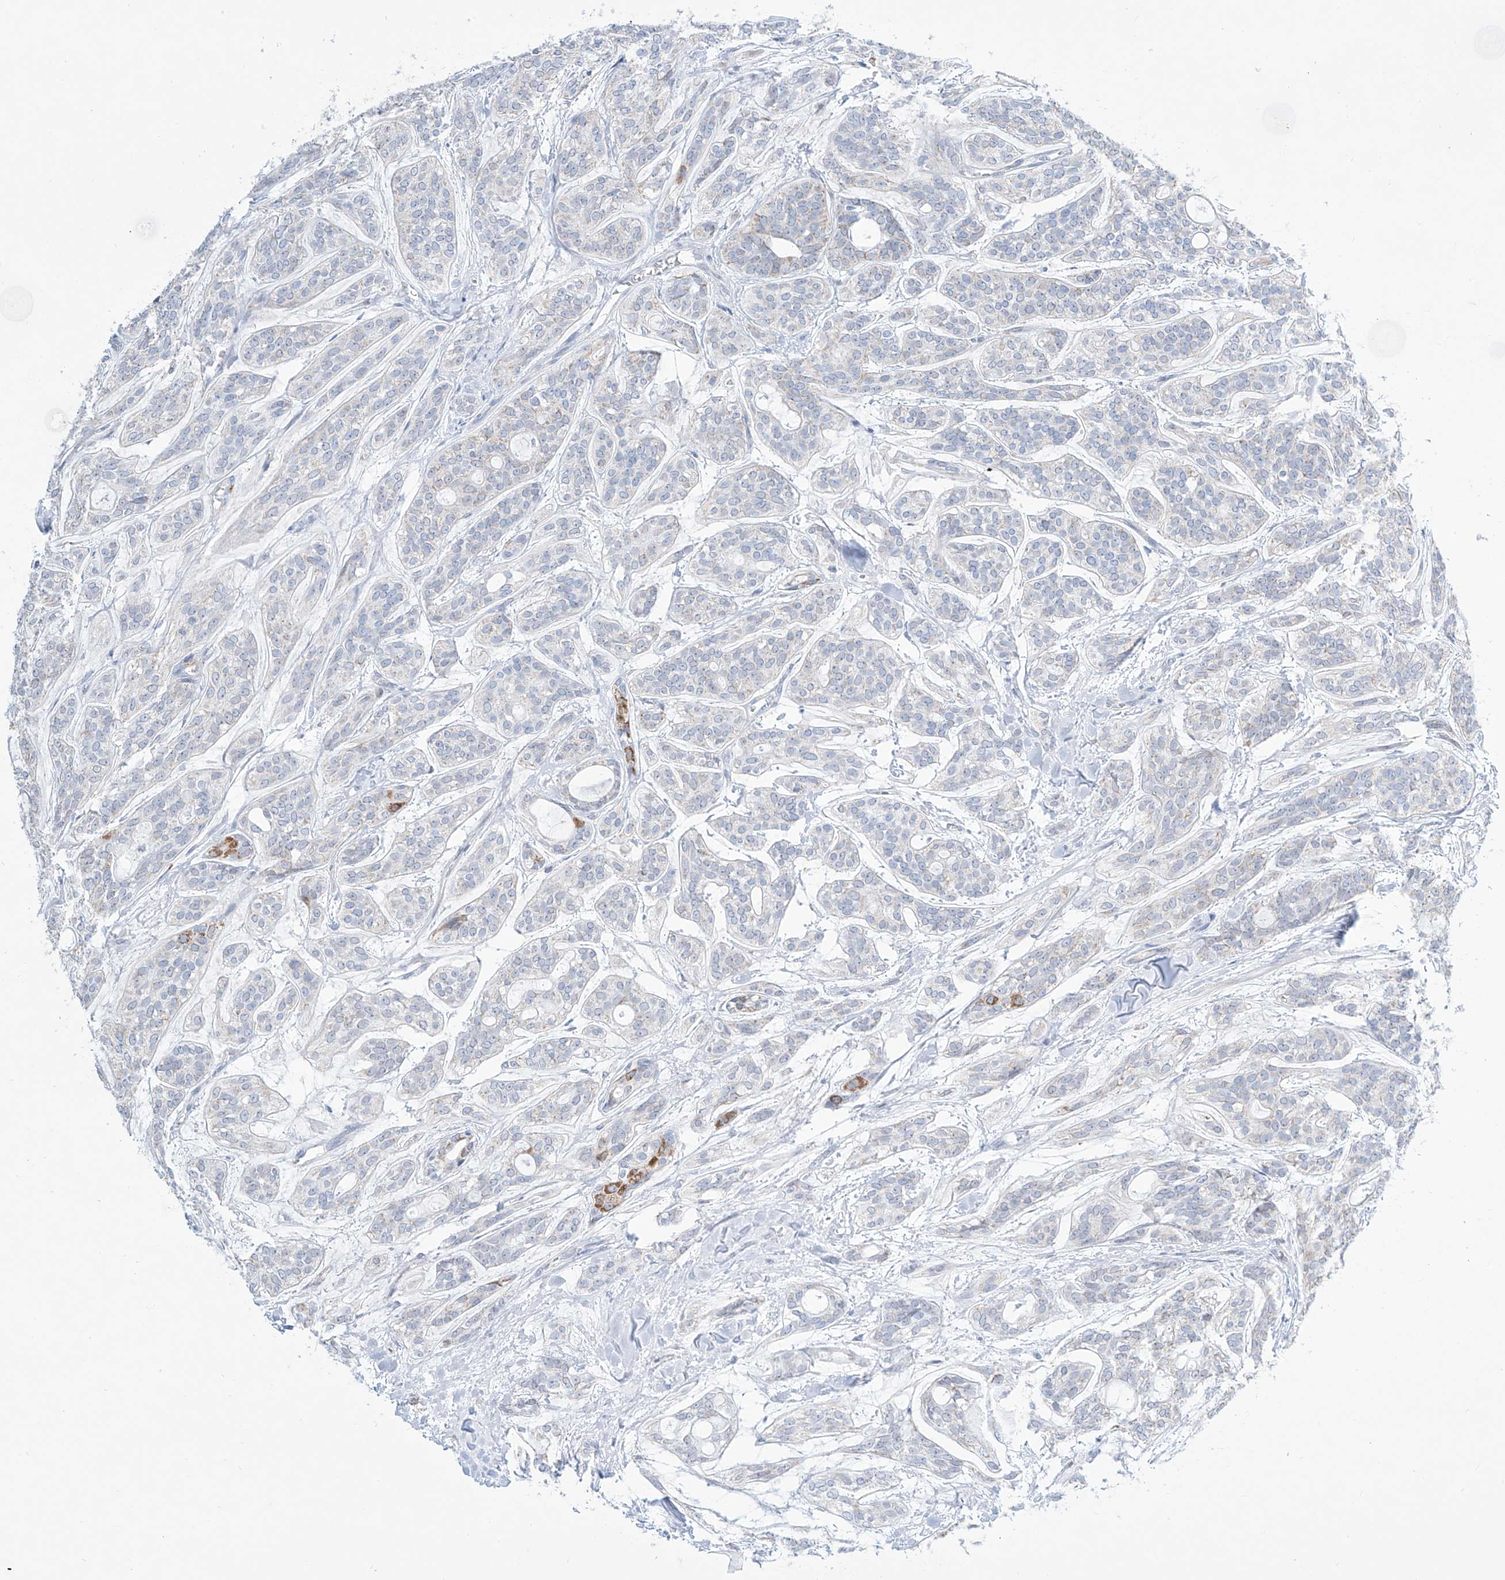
{"staining": {"intensity": "moderate", "quantity": "<25%", "location": "cytoplasmic/membranous"}, "tissue": "head and neck cancer", "cell_type": "Tumor cells", "image_type": "cancer", "snomed": [{"axis": "morphology", "description": "Adenocarcinoma, NOS"}, {"axis": "topography", "description": "Head-Neck"}], "caption": "Protein expression analysis of head and neck cancer (adenocarcinoma) exhibits moderate cytoplasmic/membranous positivity in approximately <25% of tumor cells.", "gene": "ALDH6A1", "patient": {"sex": "male", "age": 66}}